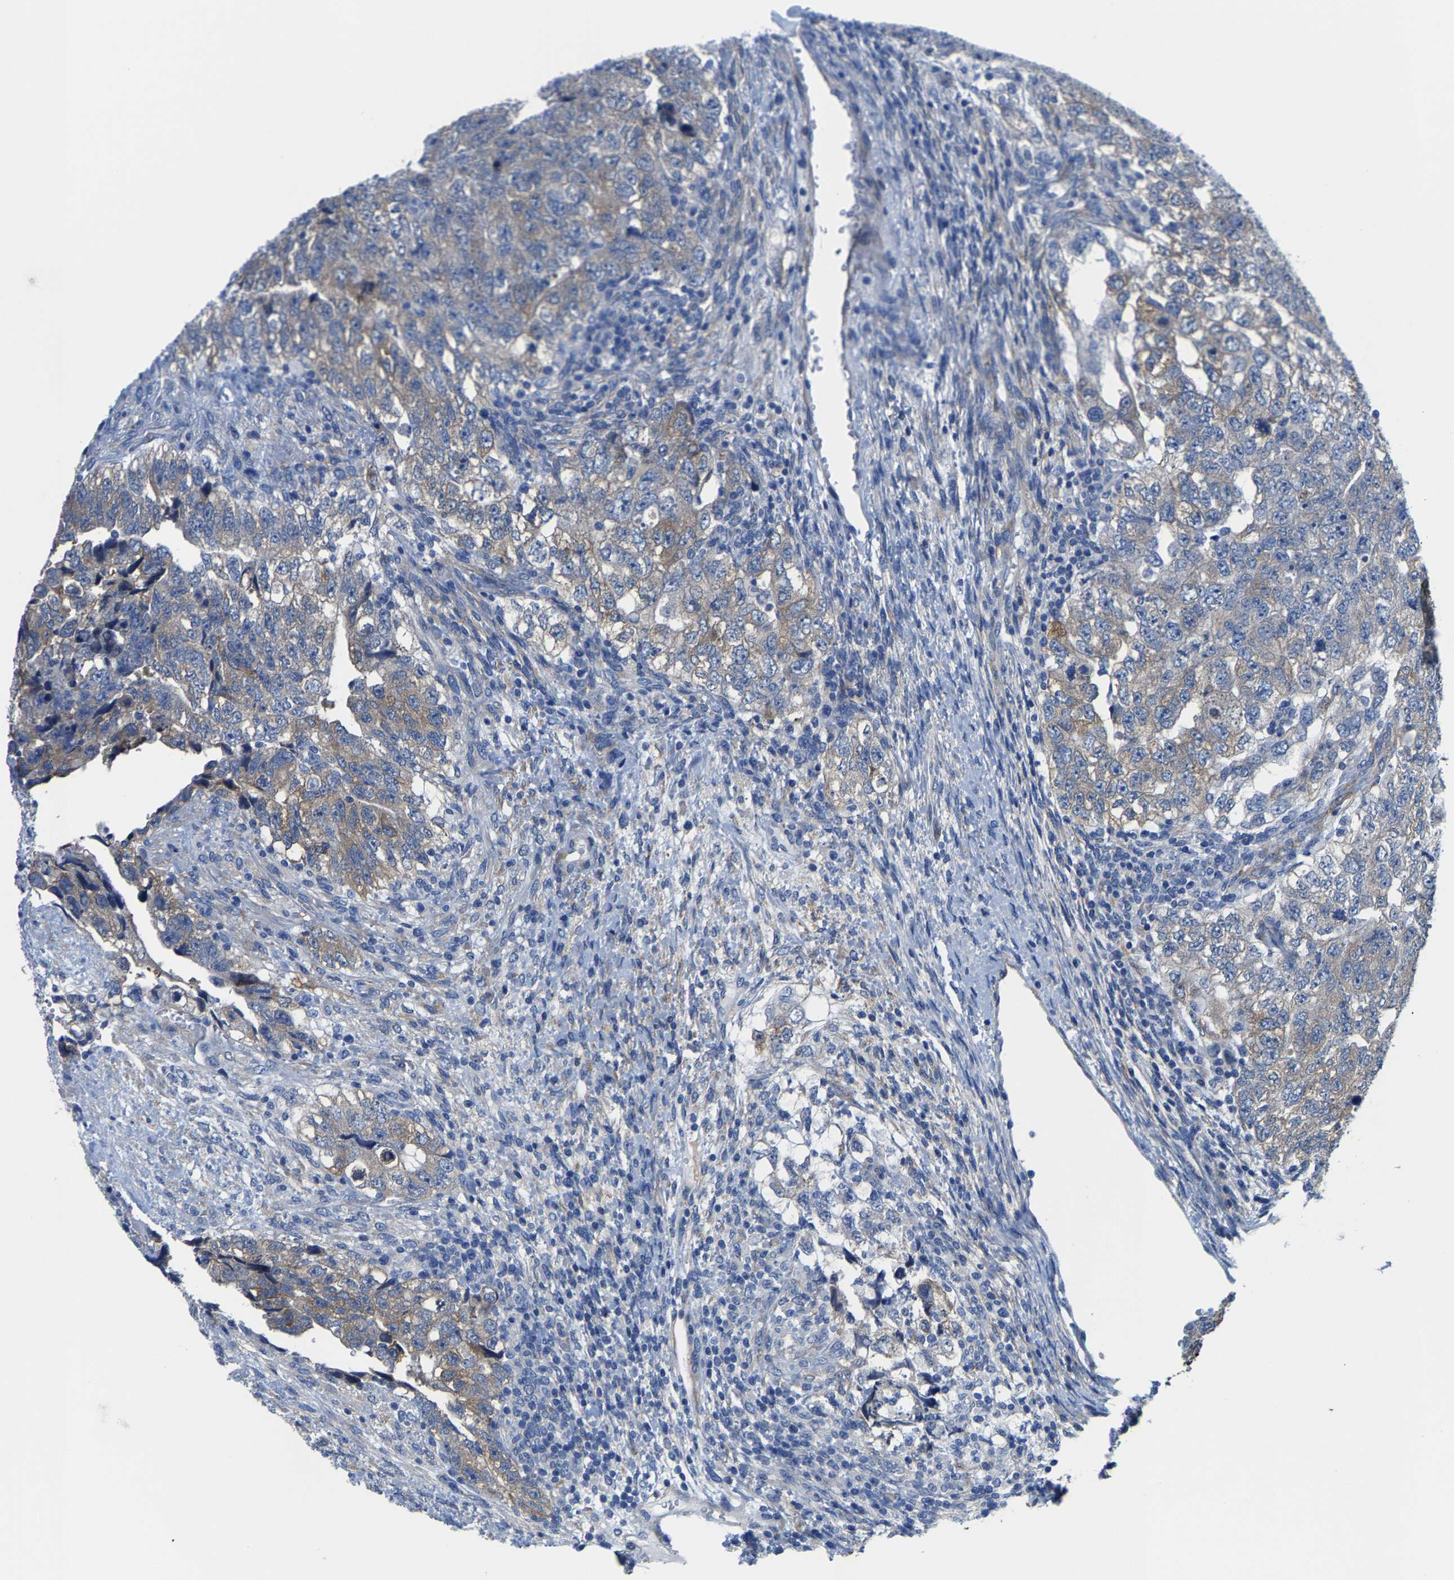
{"staining": {"intensity": "weak", "quantity": "25%-75%", "location": "cytoplasmic/membranous"}, "tissue": "testis cancer", "cell_type": "Tumor cells", "image_type": "cancer", "snomed": [{"axis": "morphology", "description": "Carcinoma, Embryonal, NOS"}, {"axis": "topography", "description": "Testis"}], "caption": "Immunohistochemical staining of testis cancer (embryonal carcinoma) displays weak cytoplasmic/membranous protein expression in approximately 25%-75% of tumor cells.", "gene": "DSCAM", "patient": {"sex": "male", "age": 36}}